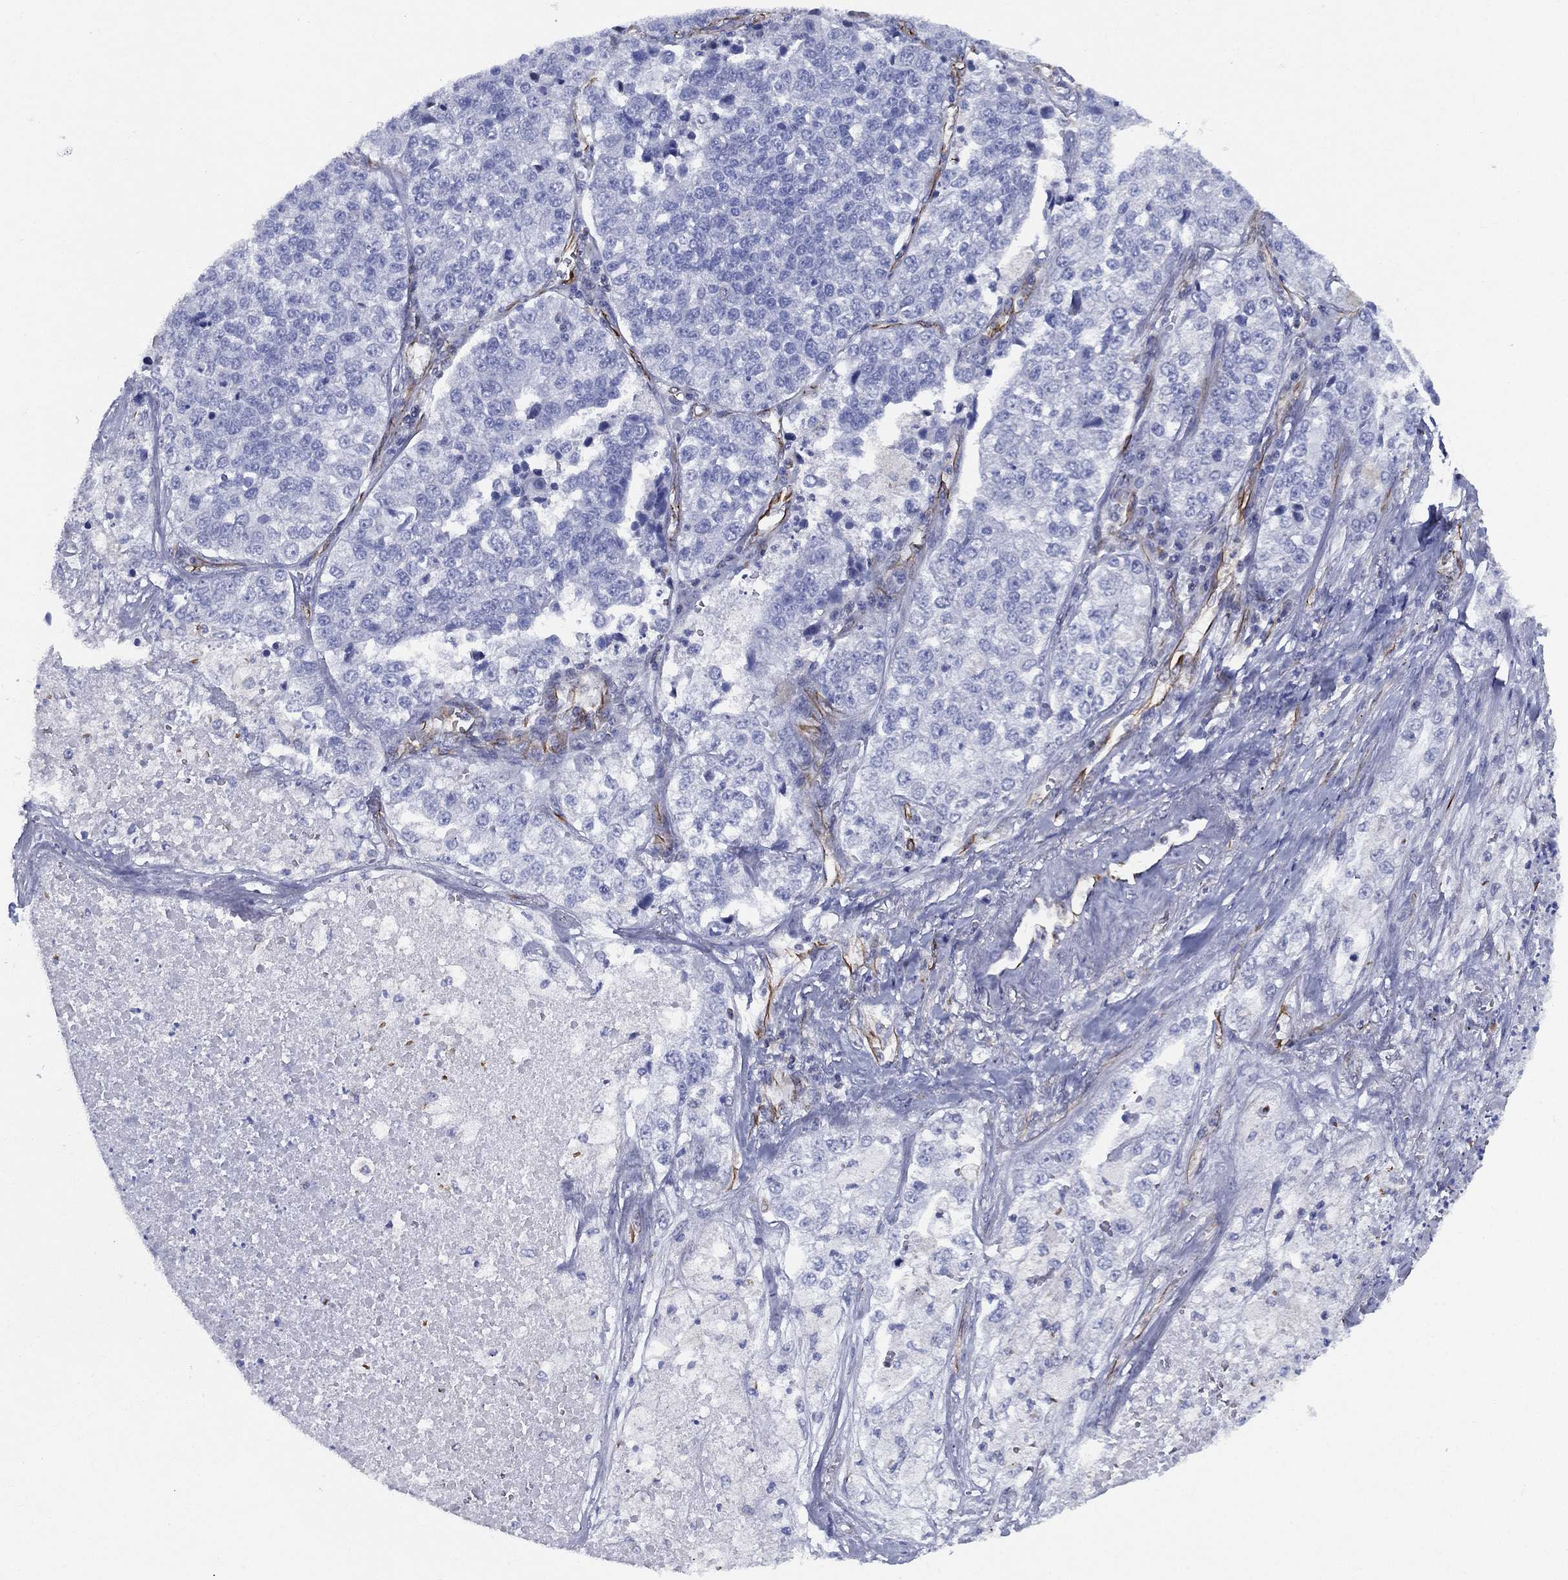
{"staining": {"intensity": "negative", "quantity": "none", "location": "none"}, "tissue": "lung cancer", "cell_type": "Tumor cells", "image_type": "cancer", "snomed": [{"axis": "morphology", "description": "Adenocarcinoma, NOS"}, {"axis": "topography", "description": "Lung"}], "caption": "Protein analysis of lung cancer reveals no significant positivity in tumor cells. (DAB (3,3'-diaminobenzidine) immunohistochemistry with hematoxylin counter stain).", "gene": "MAS1", "patient": {"sex": "male", "age": 49}}